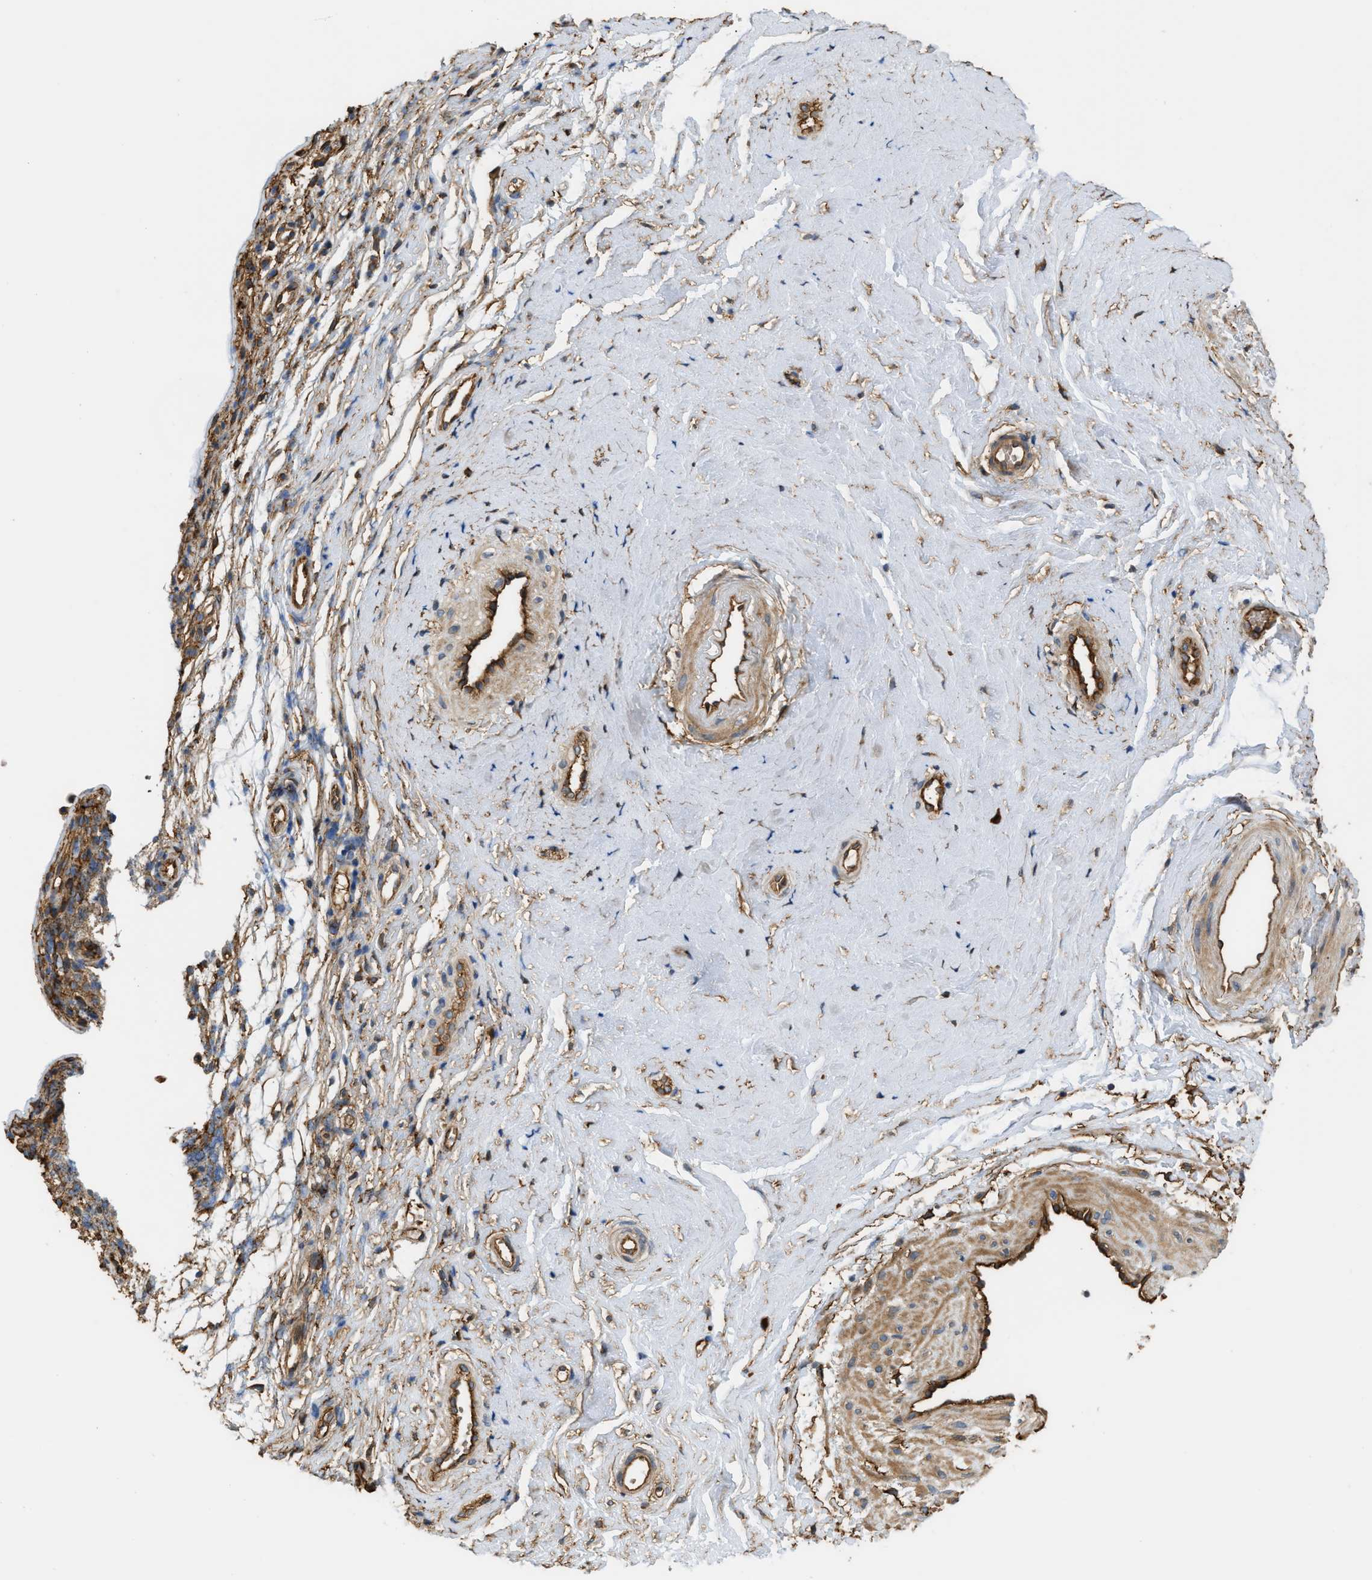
{"staining": {"intensity": "strong", "quantity": ">75%", "location": "cytoplasmic/membranous"}, "tissue": "nasopharynx", "cell_type": "Respiratory epithelial cells", "image_type": "normal", "snomed": [{"axis": "morphology", "description": "Normal tissue, NOS"}, {"axis": "morphology", "description": "Inflammation, NOS"}, {"axis": "topography", "description": "Nasopharynx"}], "caption": "A histopathology image showing strong cytoplasmic/membranous staining in about >75% of respiratory epithelial cells in normal nasopharynx, as visualized by brown immunohistochemical staining.", "gene": "DDHD2", "patient": {"sex": "male", "age": 48}}